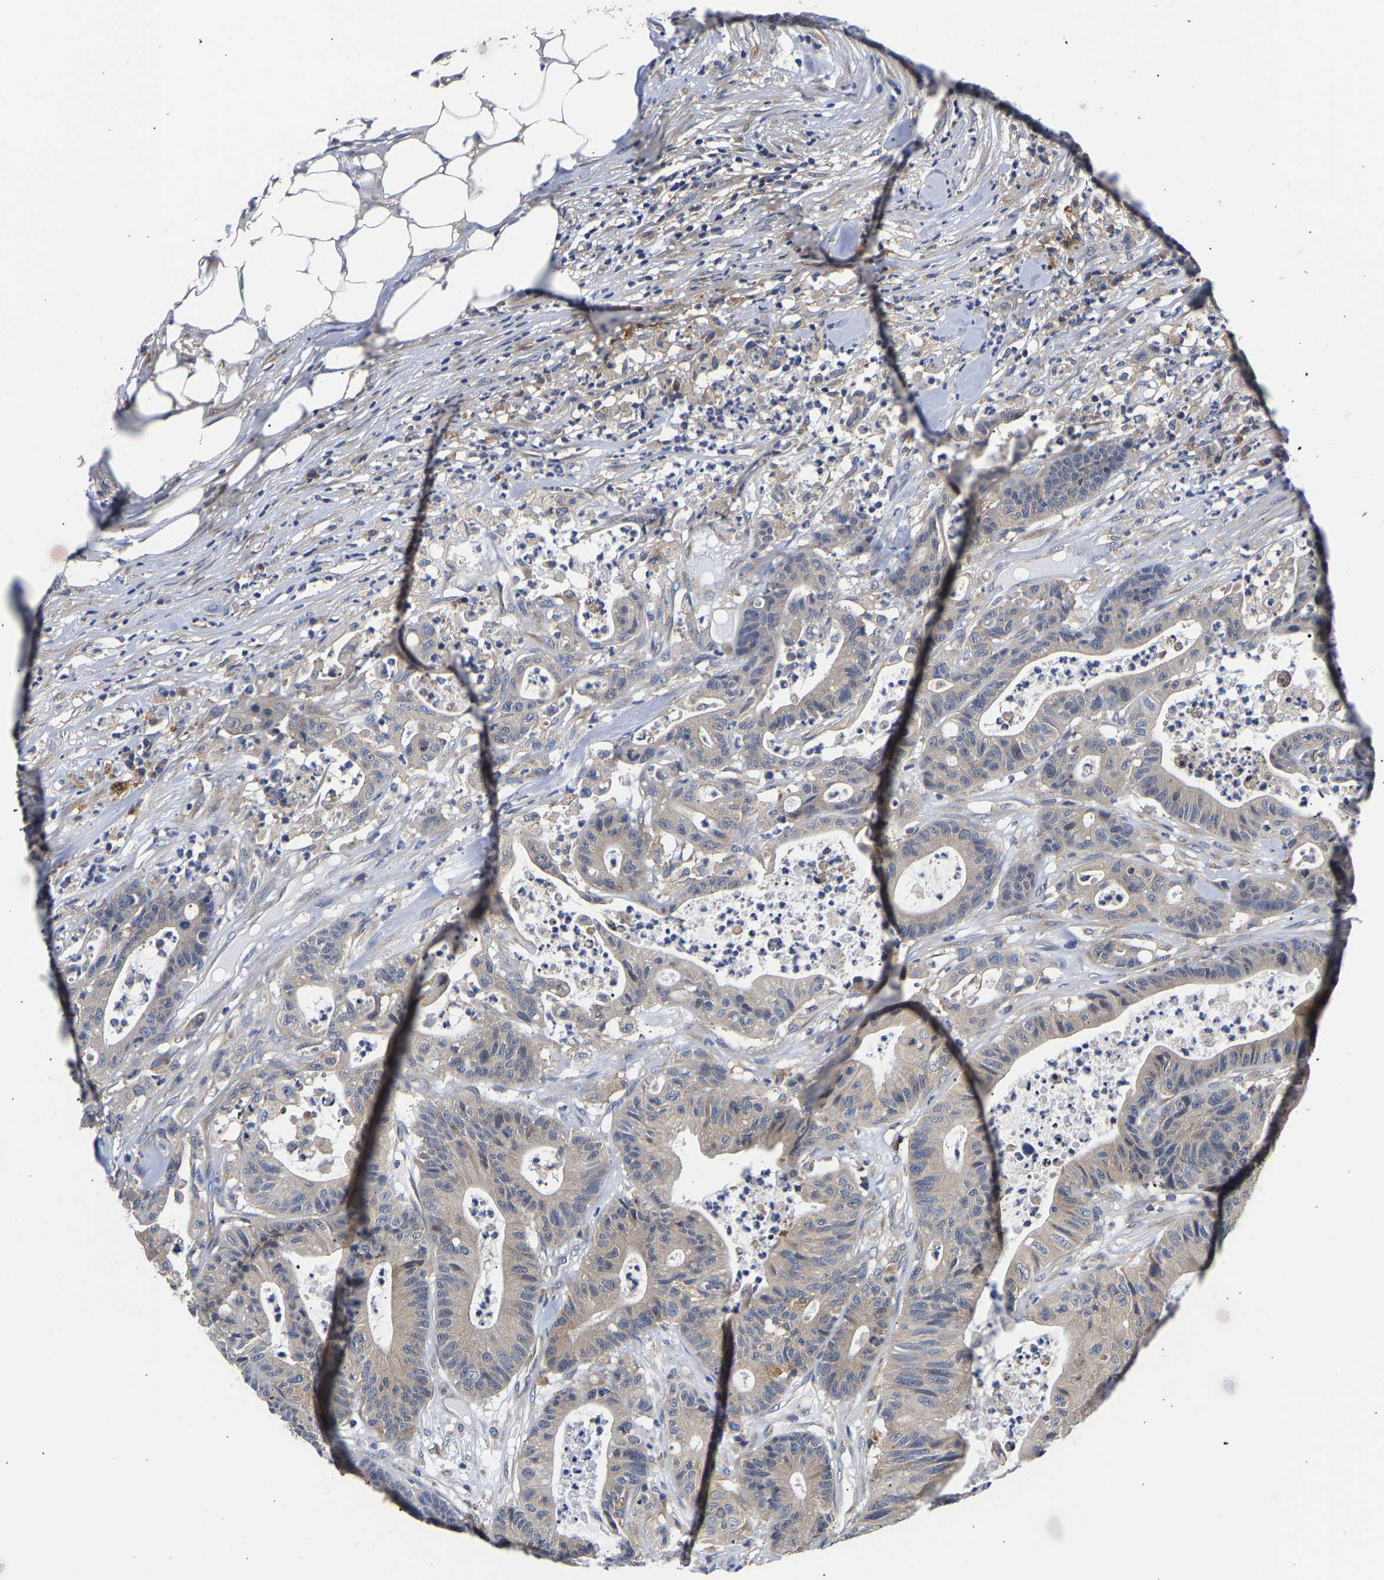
{"staining": {"intensity": "negative", "quantity": "none", "location": "none"}, "tissue": "colorectal cancer", "cell_type": "Tumor cells", "image_type": "cancer", "snomed": [{"axis": "morphology", "description": "Adenocarcinoma, NOS"}, {"axis": "topography", "description": "Colon"}], "caption": "Adenocarcinoma (colorectal) stained for a protein using IHC shows no expression tumor cells.", "gene": "CCDC6", "patient": {"sex": "female", "age": 84}}